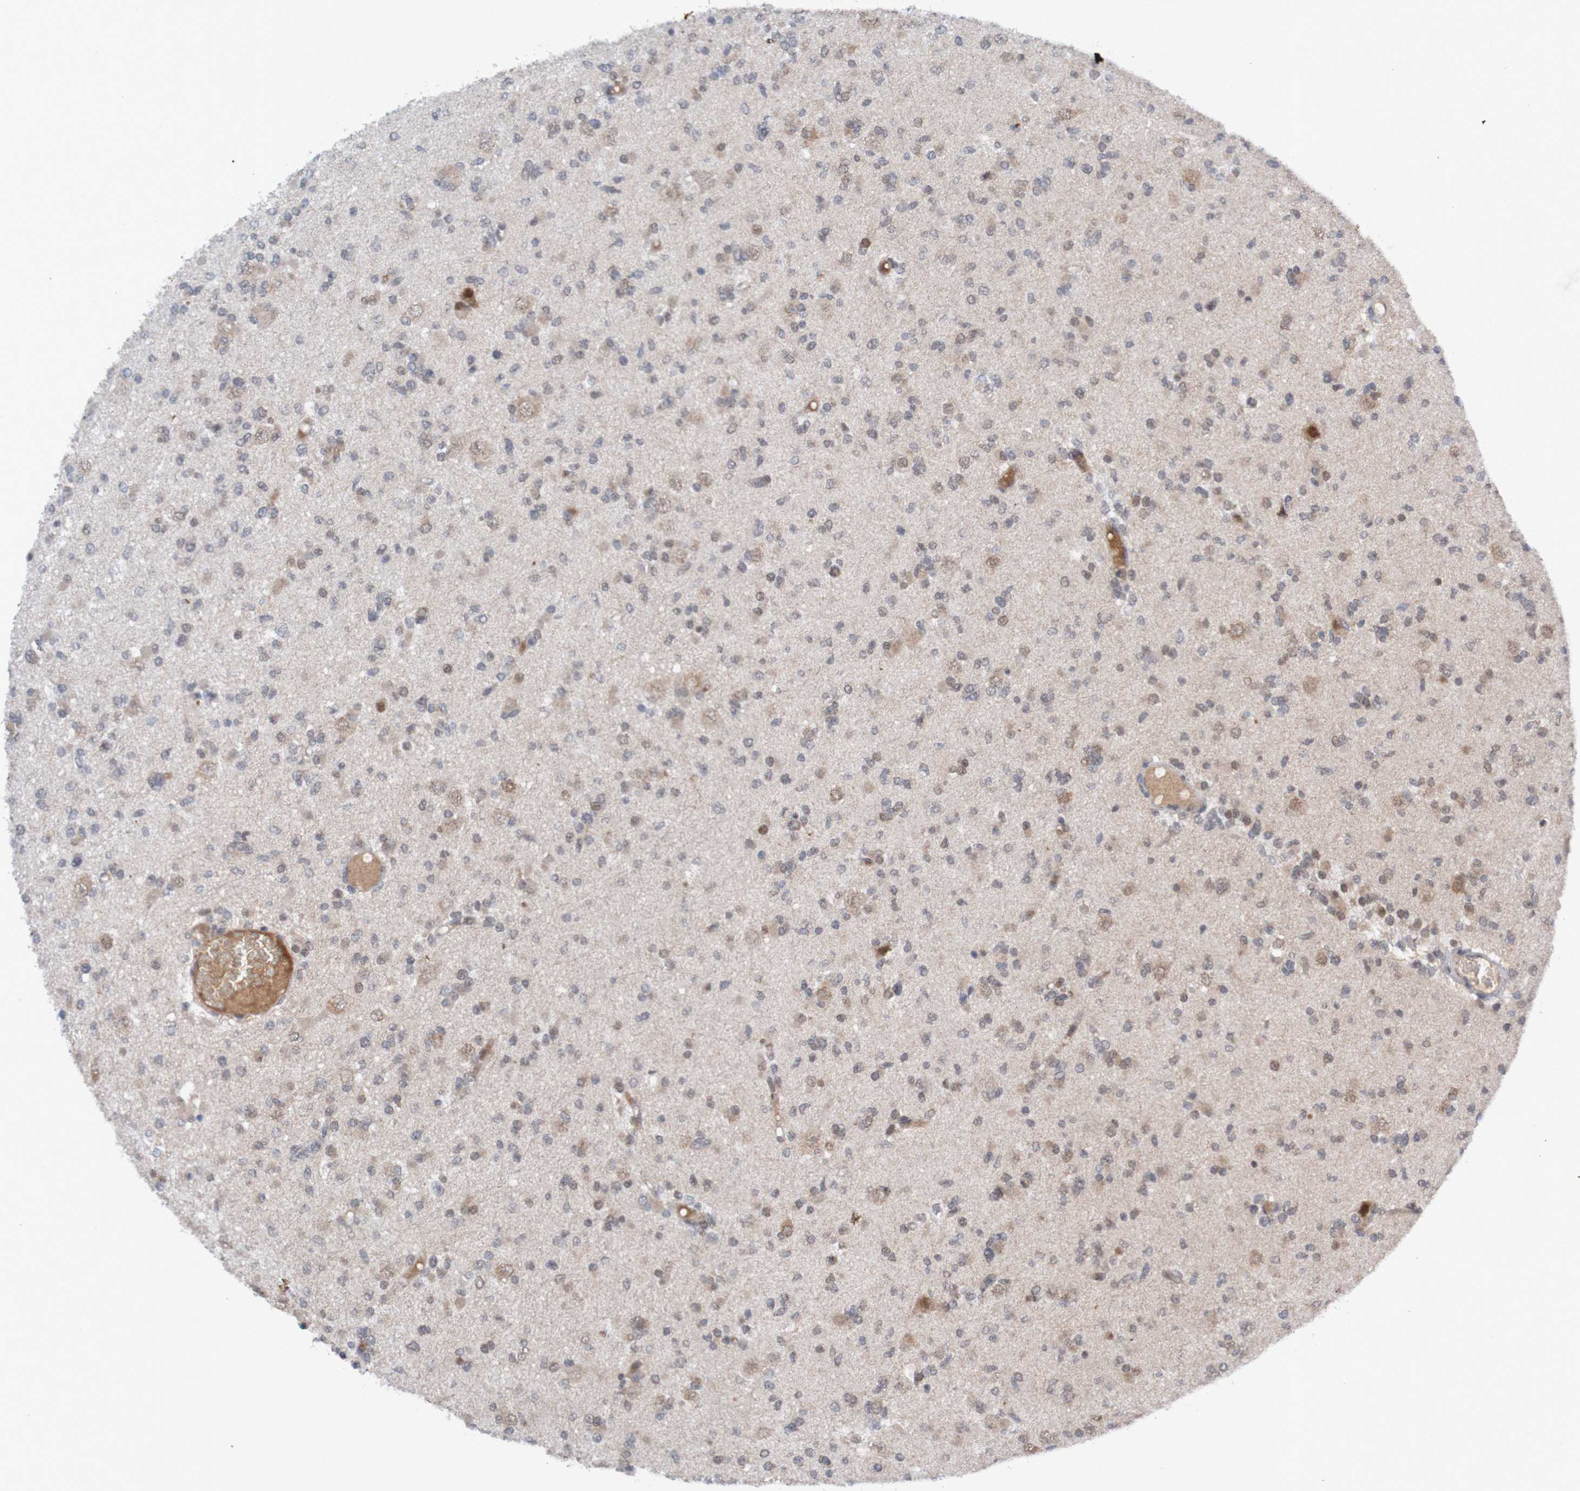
{"staining": {"intensity": "negative", "quantity": "none", "location": "none"}, "tissue": "glioma", "cell_type": "Tumor cells", "image_type": "cancer", "snomed": [{"axis": "morphology", "description": "Glioma, malignant, Low grade"}, {"axis": "topography", "description": "Brain"}], "caption": "Malignant low-grade glioma was stained to show a protein in brown. There is no significant expression in tumor cells. Nuclei are stained in blue.", "gene": "ITLN1", "patient": {"sex": "female", "age": 22}}